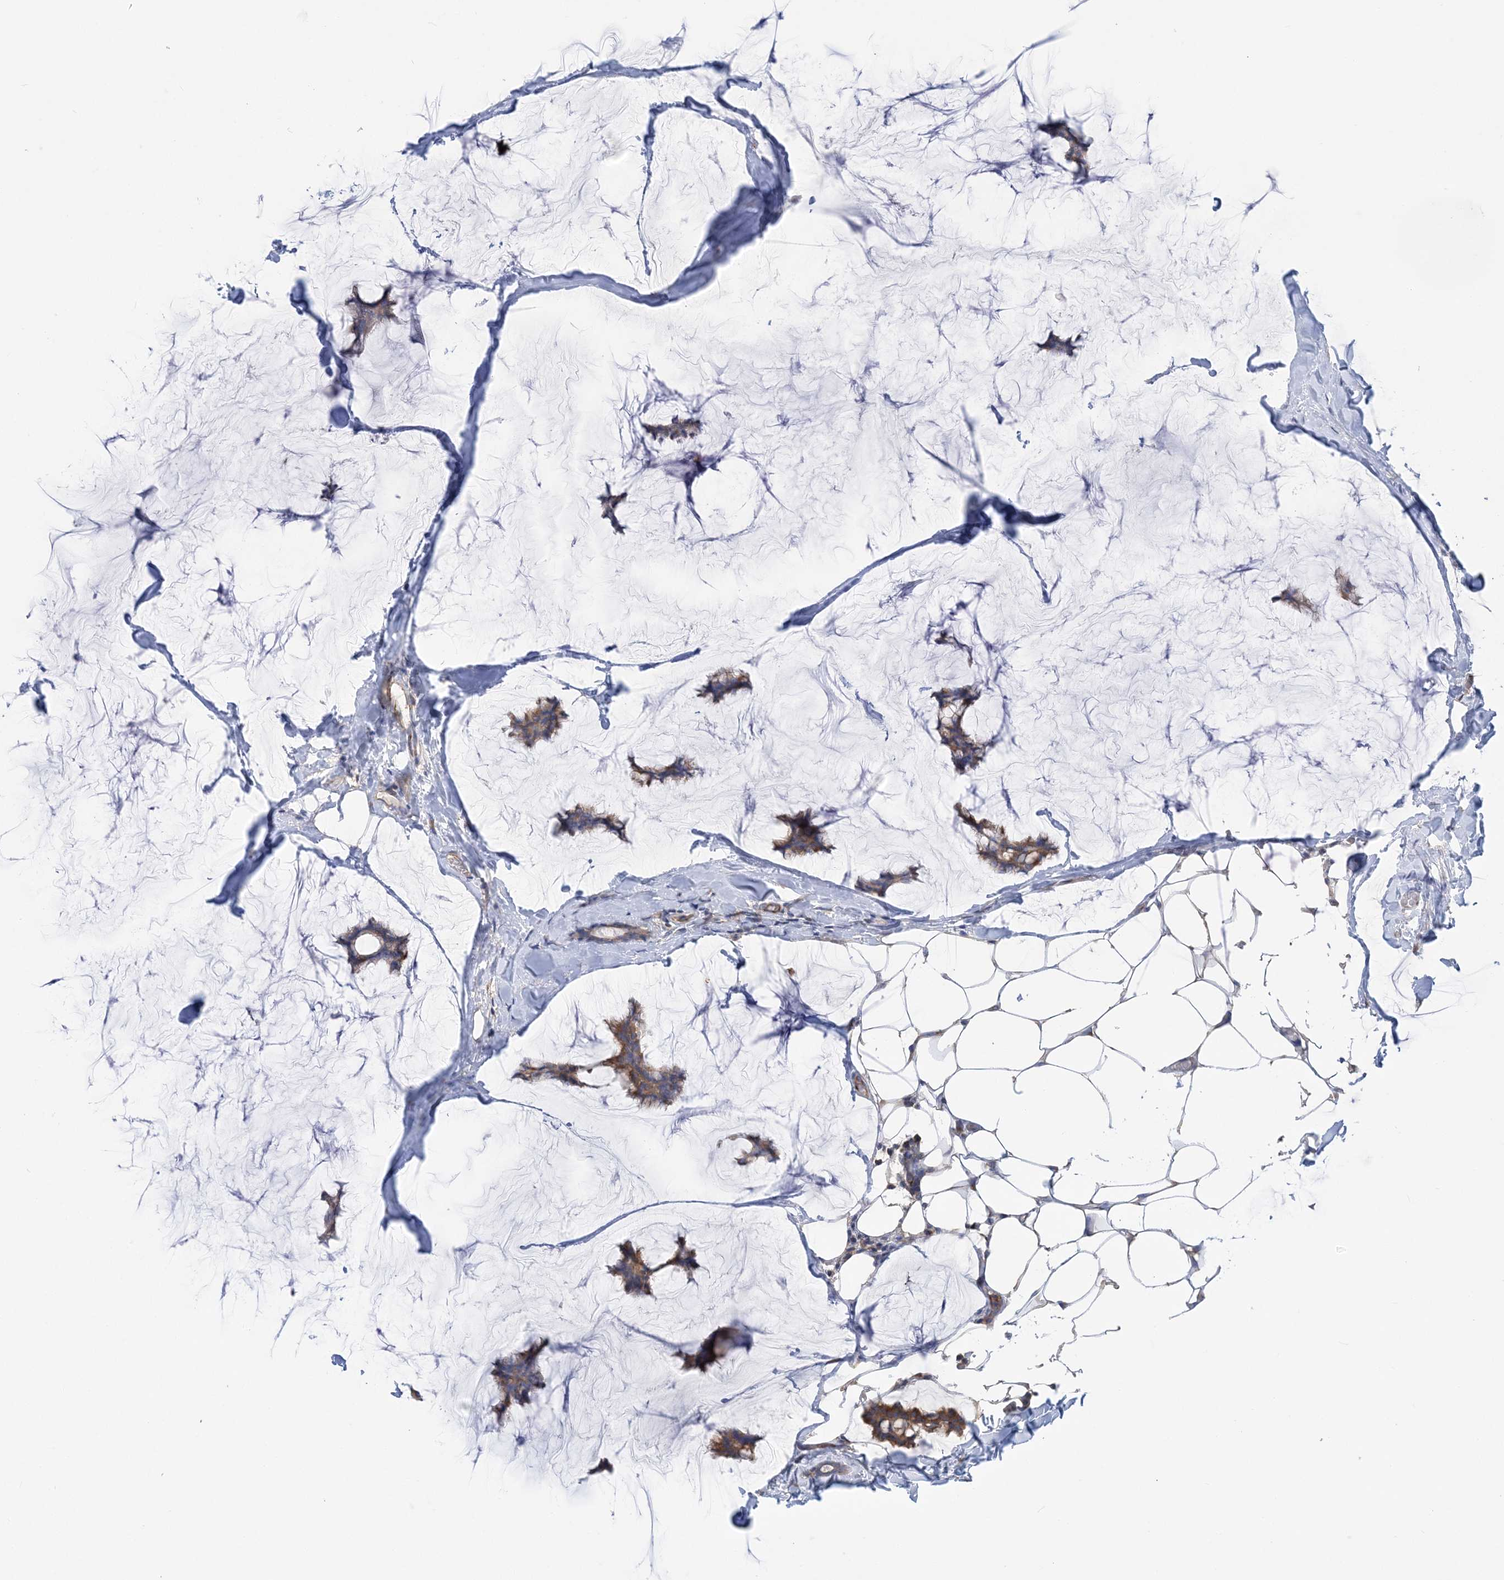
{"staining": {"intensity": "moderate", "quantity": ">75%", "location": "cytoplasmic/membranous"}, "tissue": "breast cancer", "cell_type": "Tumor cells", "image_type": "cancer", "snomed": [{"axis": "morphology", "description": "Duct carcinoma"}, {"axis": "topography", "description": "Breast"}], "caption": "Immunohistochemistry (DAB) staining of breast cancer (intraductal carcinoma) exhibits moderate cytoplasmic/membranous protein expression in approximately >75% of tumor cells. (DAB IHC, brown staining for protein, blue staining for nuclei).", "gene": "FAM114A2", "patient": {"sex": "female", "age": 93}}